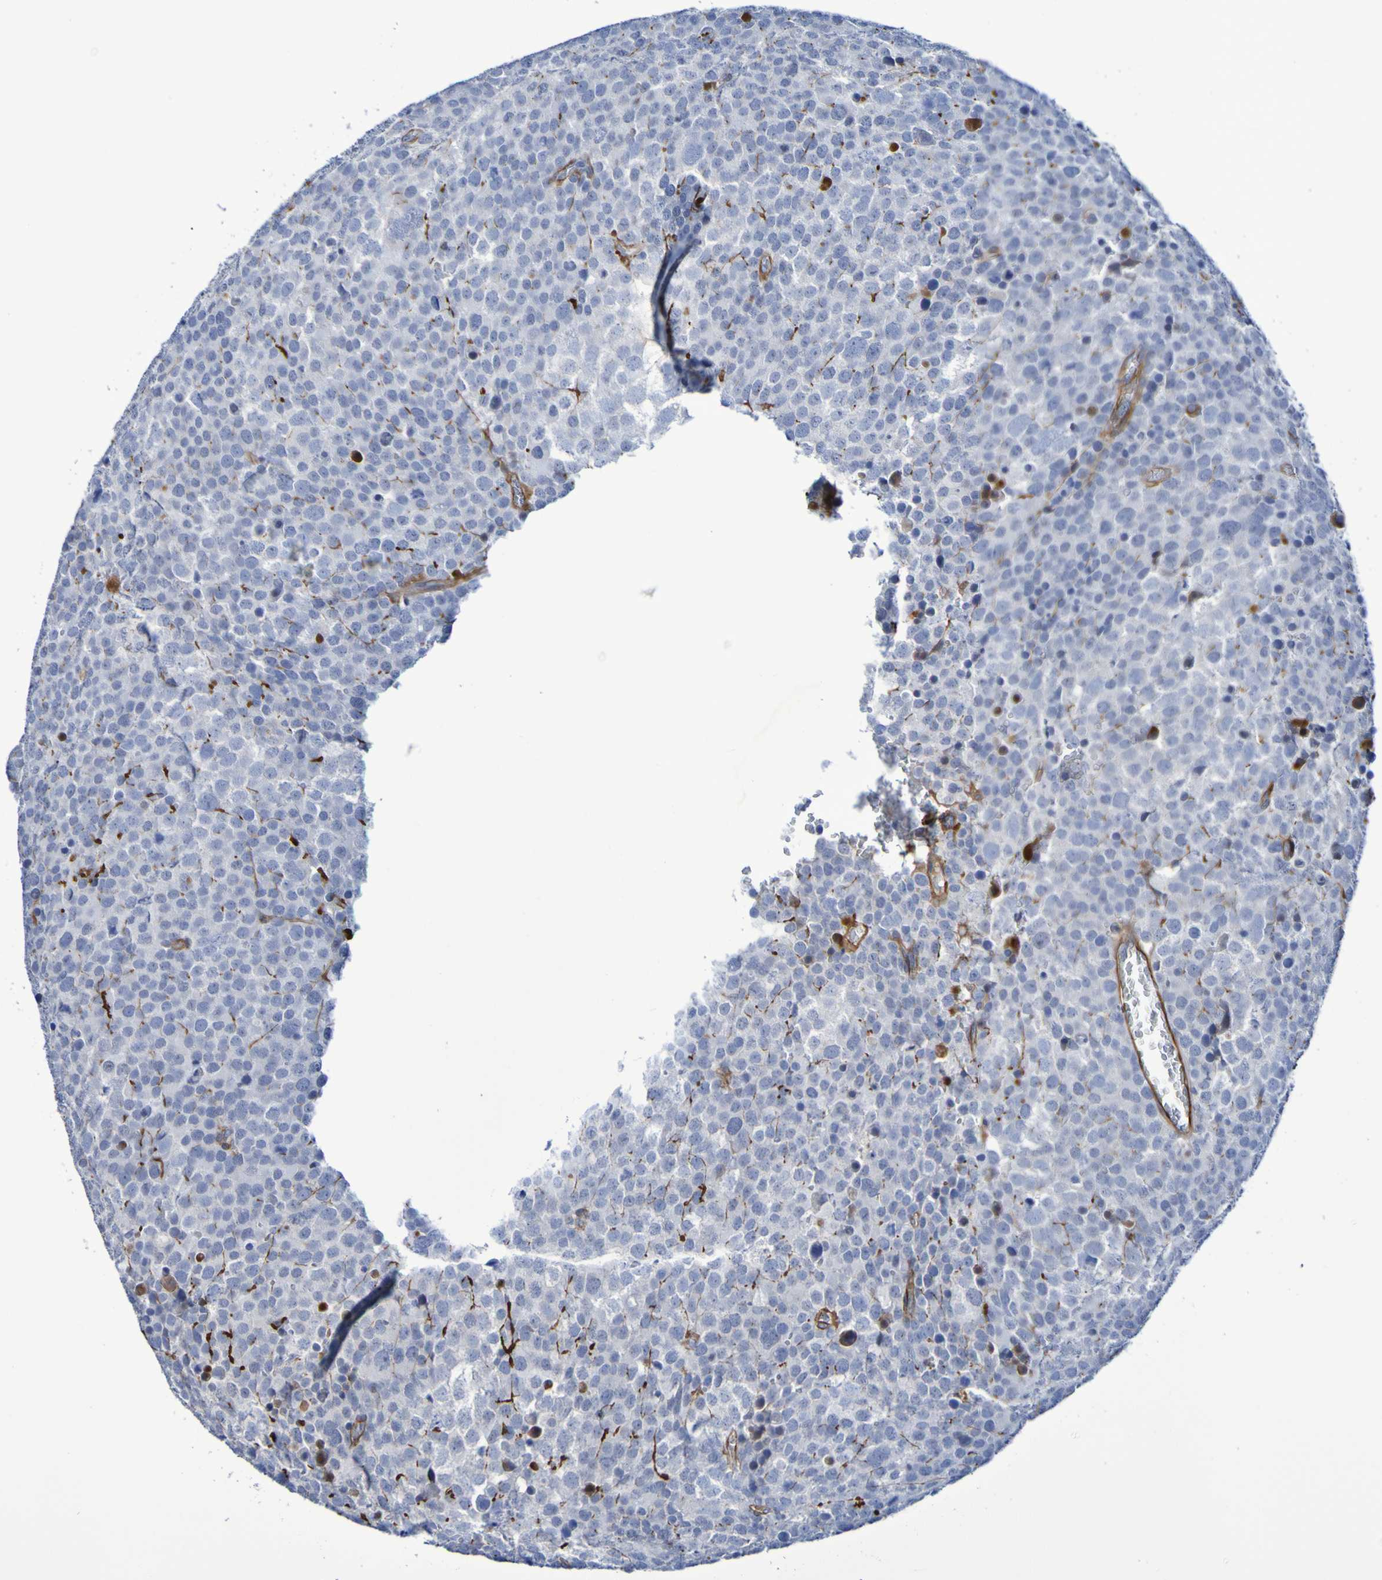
{"staining": {"intensity": "negative", "quantity": "none", "location": "none"}, "tissue": "testis cancer", "cell_type": "Tumor cells", "image_type": "cancer", "snomed": [{"axis": "morphology", "description": "Seminoma, NOS"}, {"axis": "topography", "description": "Testis"}], "caption": "IHC micrograph of human testis cancer (seminoma) stained for a protein (brown), which displays no staining in tumor cells.", "gene": "LPP", "patient": {"sex": "male", "age": 71}}